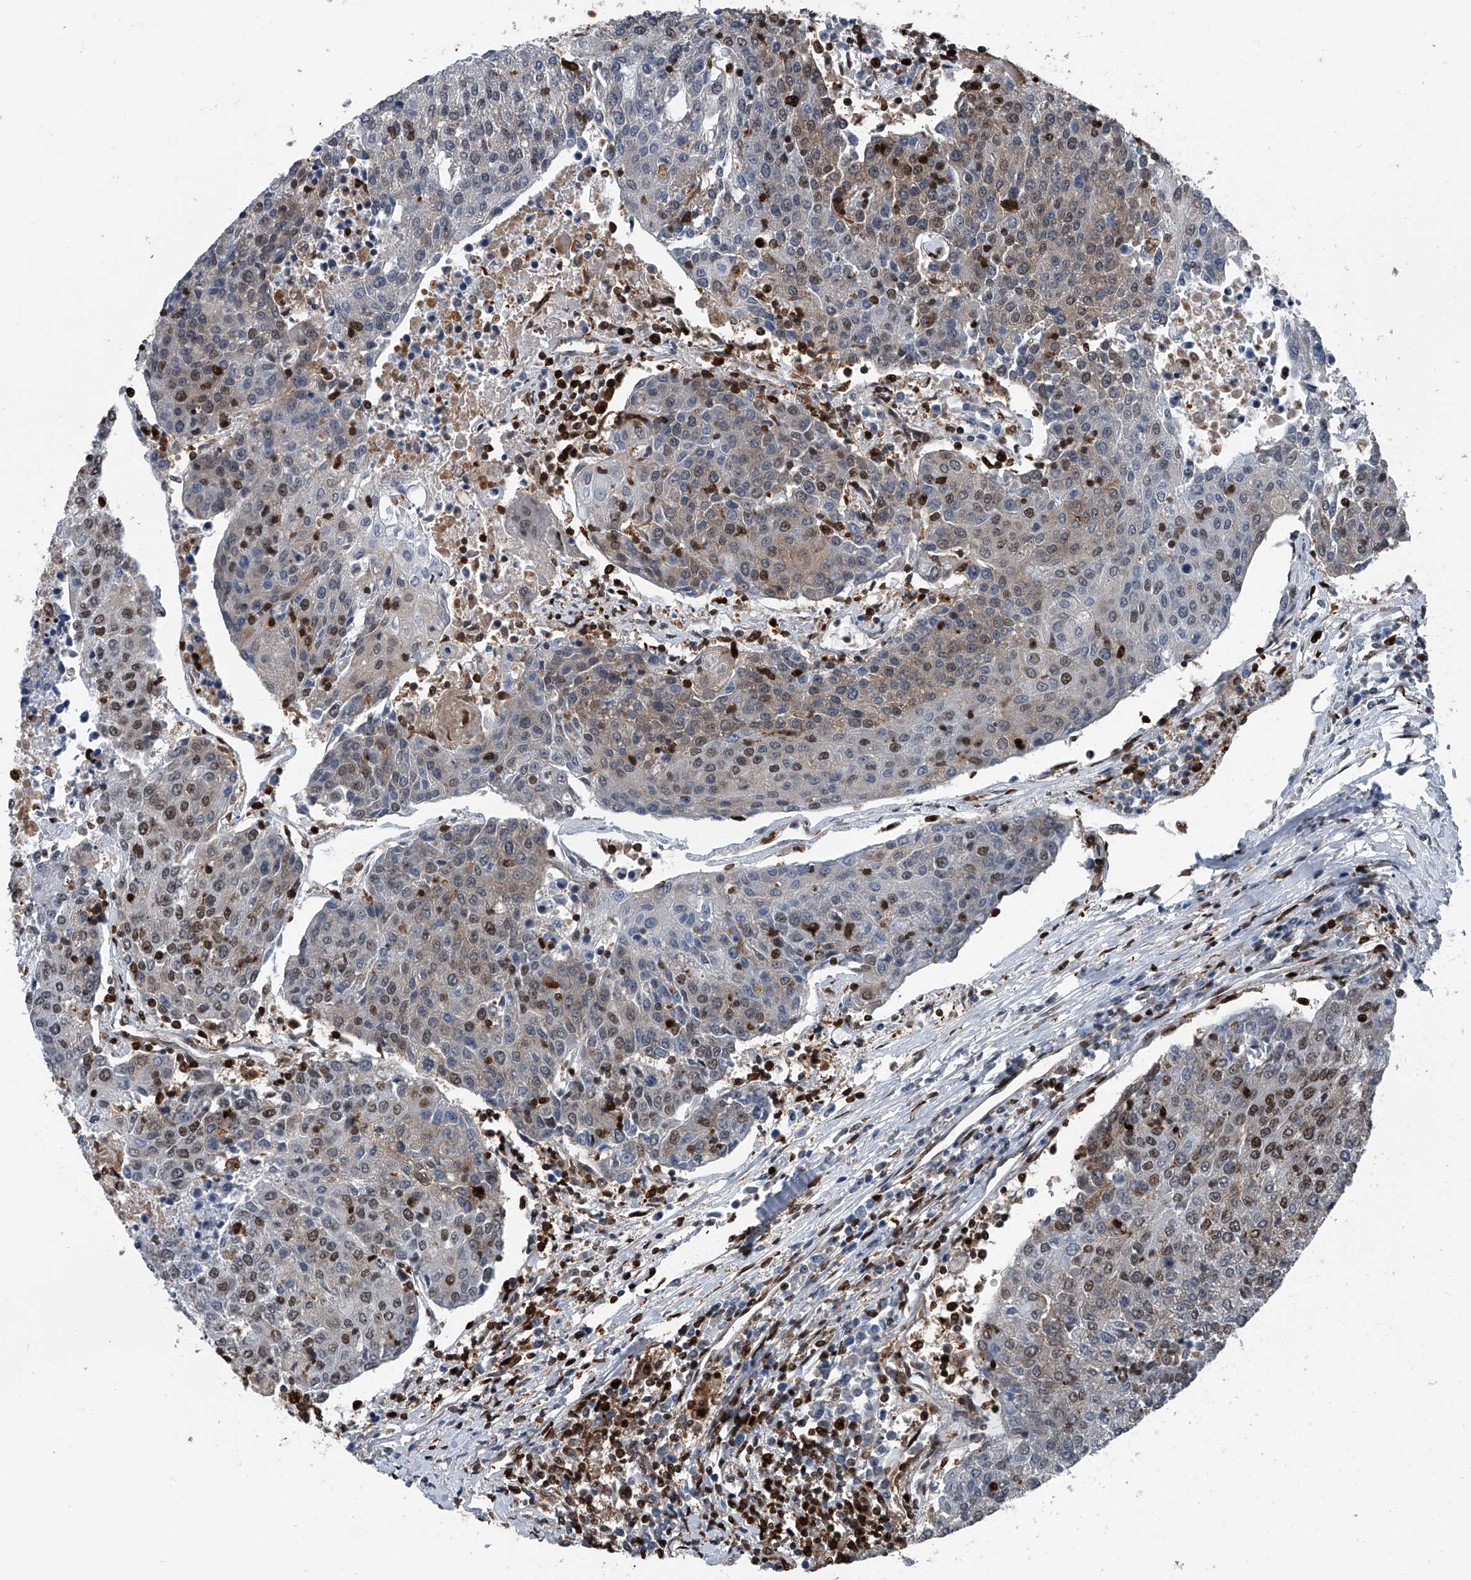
{"staining": {"intensity": "moderate", "quantity": "25%-75%", "location": "nuclear"}, "tissue": "urothelial cancer", "cell_type": "Tumor cells", "image_type": "cancer", "snomed": [{"axis": "morphology", "description": "Urothelial carcinoma, High grade"}, {"axis": "topography", "description": "Urinary bladder"}], "caption": "High-magnification brightfield microscopy of high-grade urothelial carcinoma stained with DAB (brown) and counterstained with hematoxylin (blue). tumor cells exhibit moderate nuclear positivity is appreciated in about25%-75% of cells. (DAB IHC, brown staining for protein, blue staining for nuclei).", "gene": "FKBP5", "patient": {"sex": "female", "age": 85}}